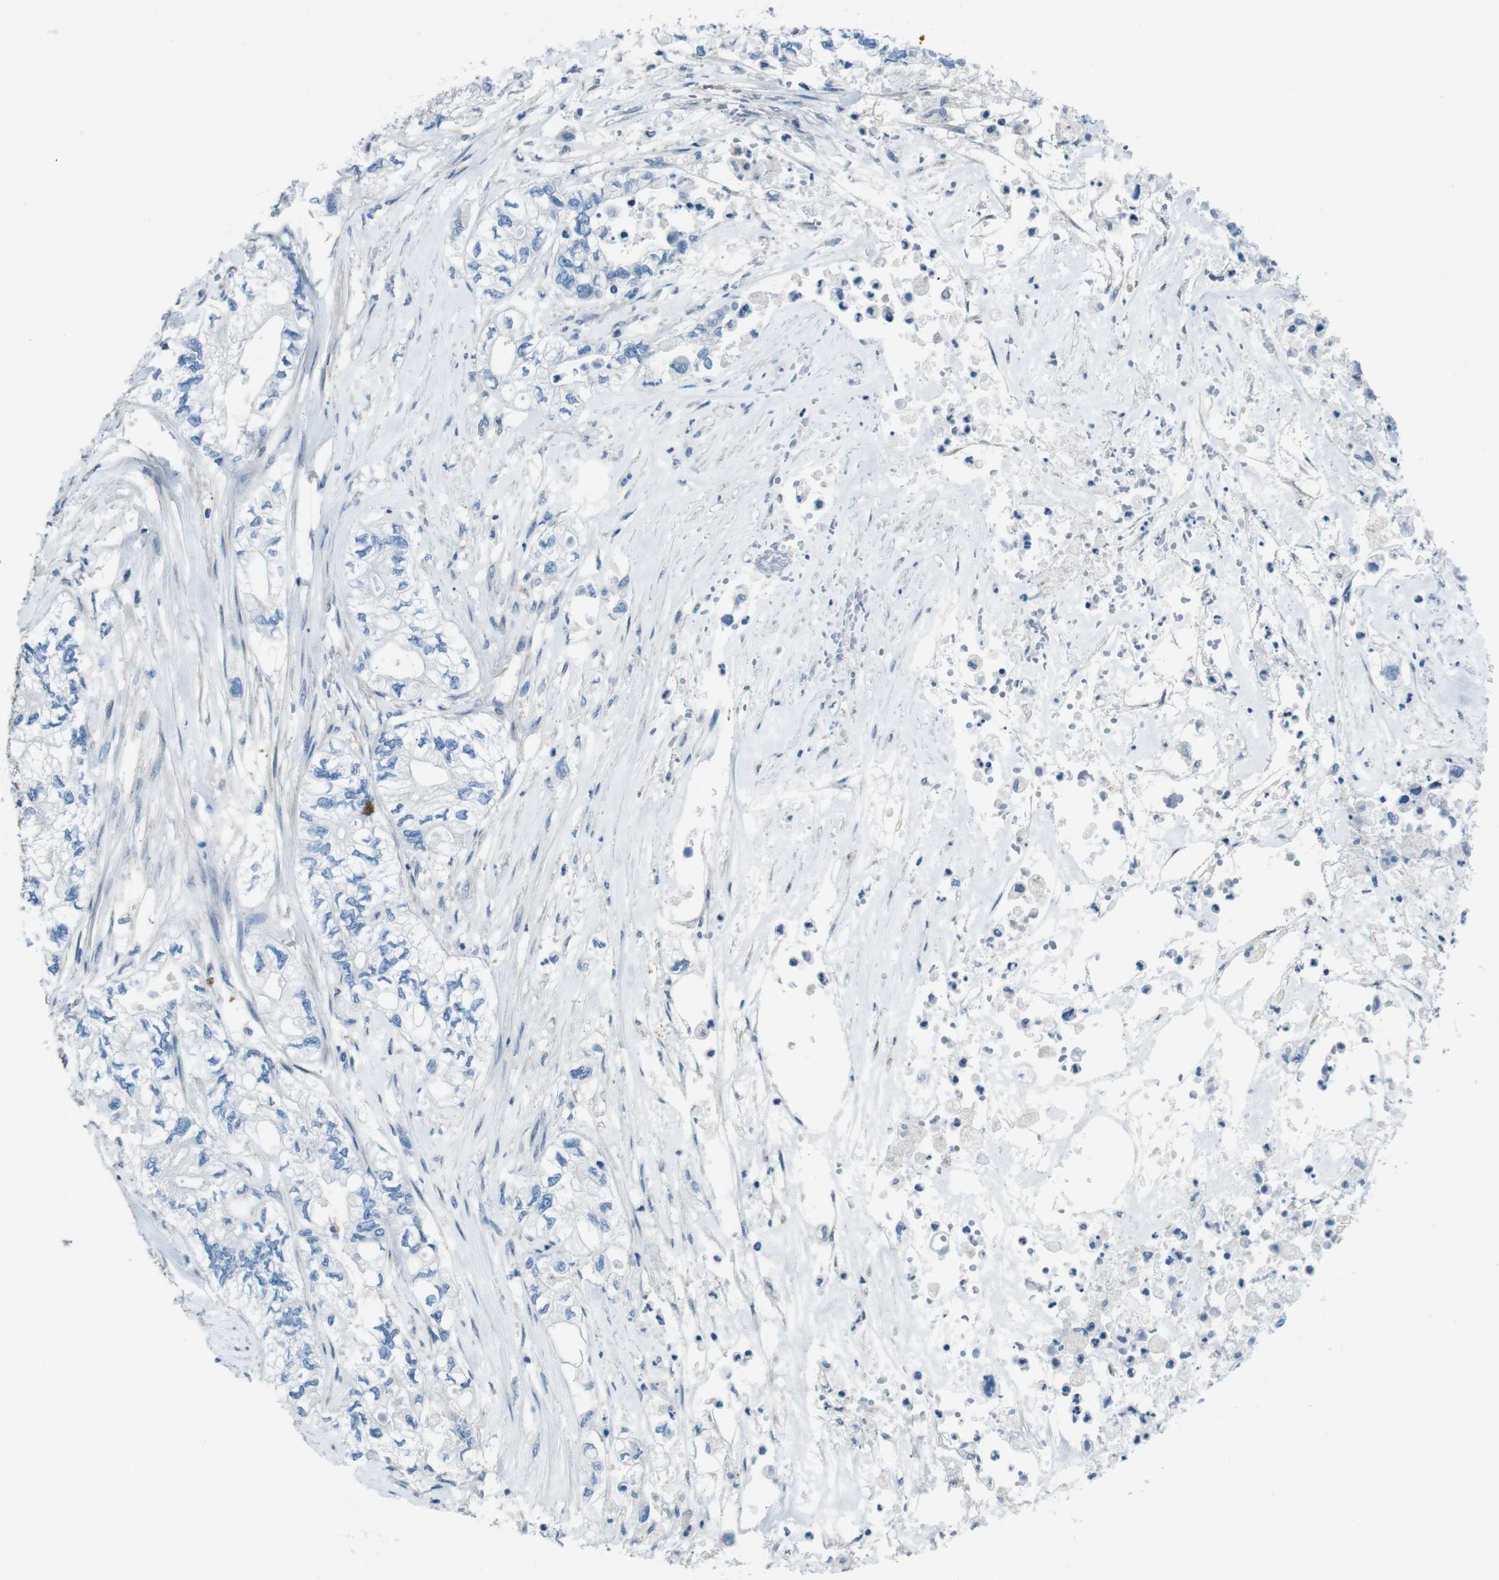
{"staining": {"intensity": "weak", "quantity": "<25%", "location": "cytoplasmic/membranous,nuclear"}, "tissue": "pancreatic cancer", "cell_type": "Tumor cells", "image_type": "cancer", "snomed": [{"axis": "morphology", "description": "Adenocarcinoma, NOS"}, {"axis": "topography", "description": "Pancreas"}], "caption": "Immunohistochemical staining of pancreatic adenocarcinoma reveals no significant expression in tumor cells.", "gene": "NANOS2", "patient": {"sex": "male", "age": 79}}